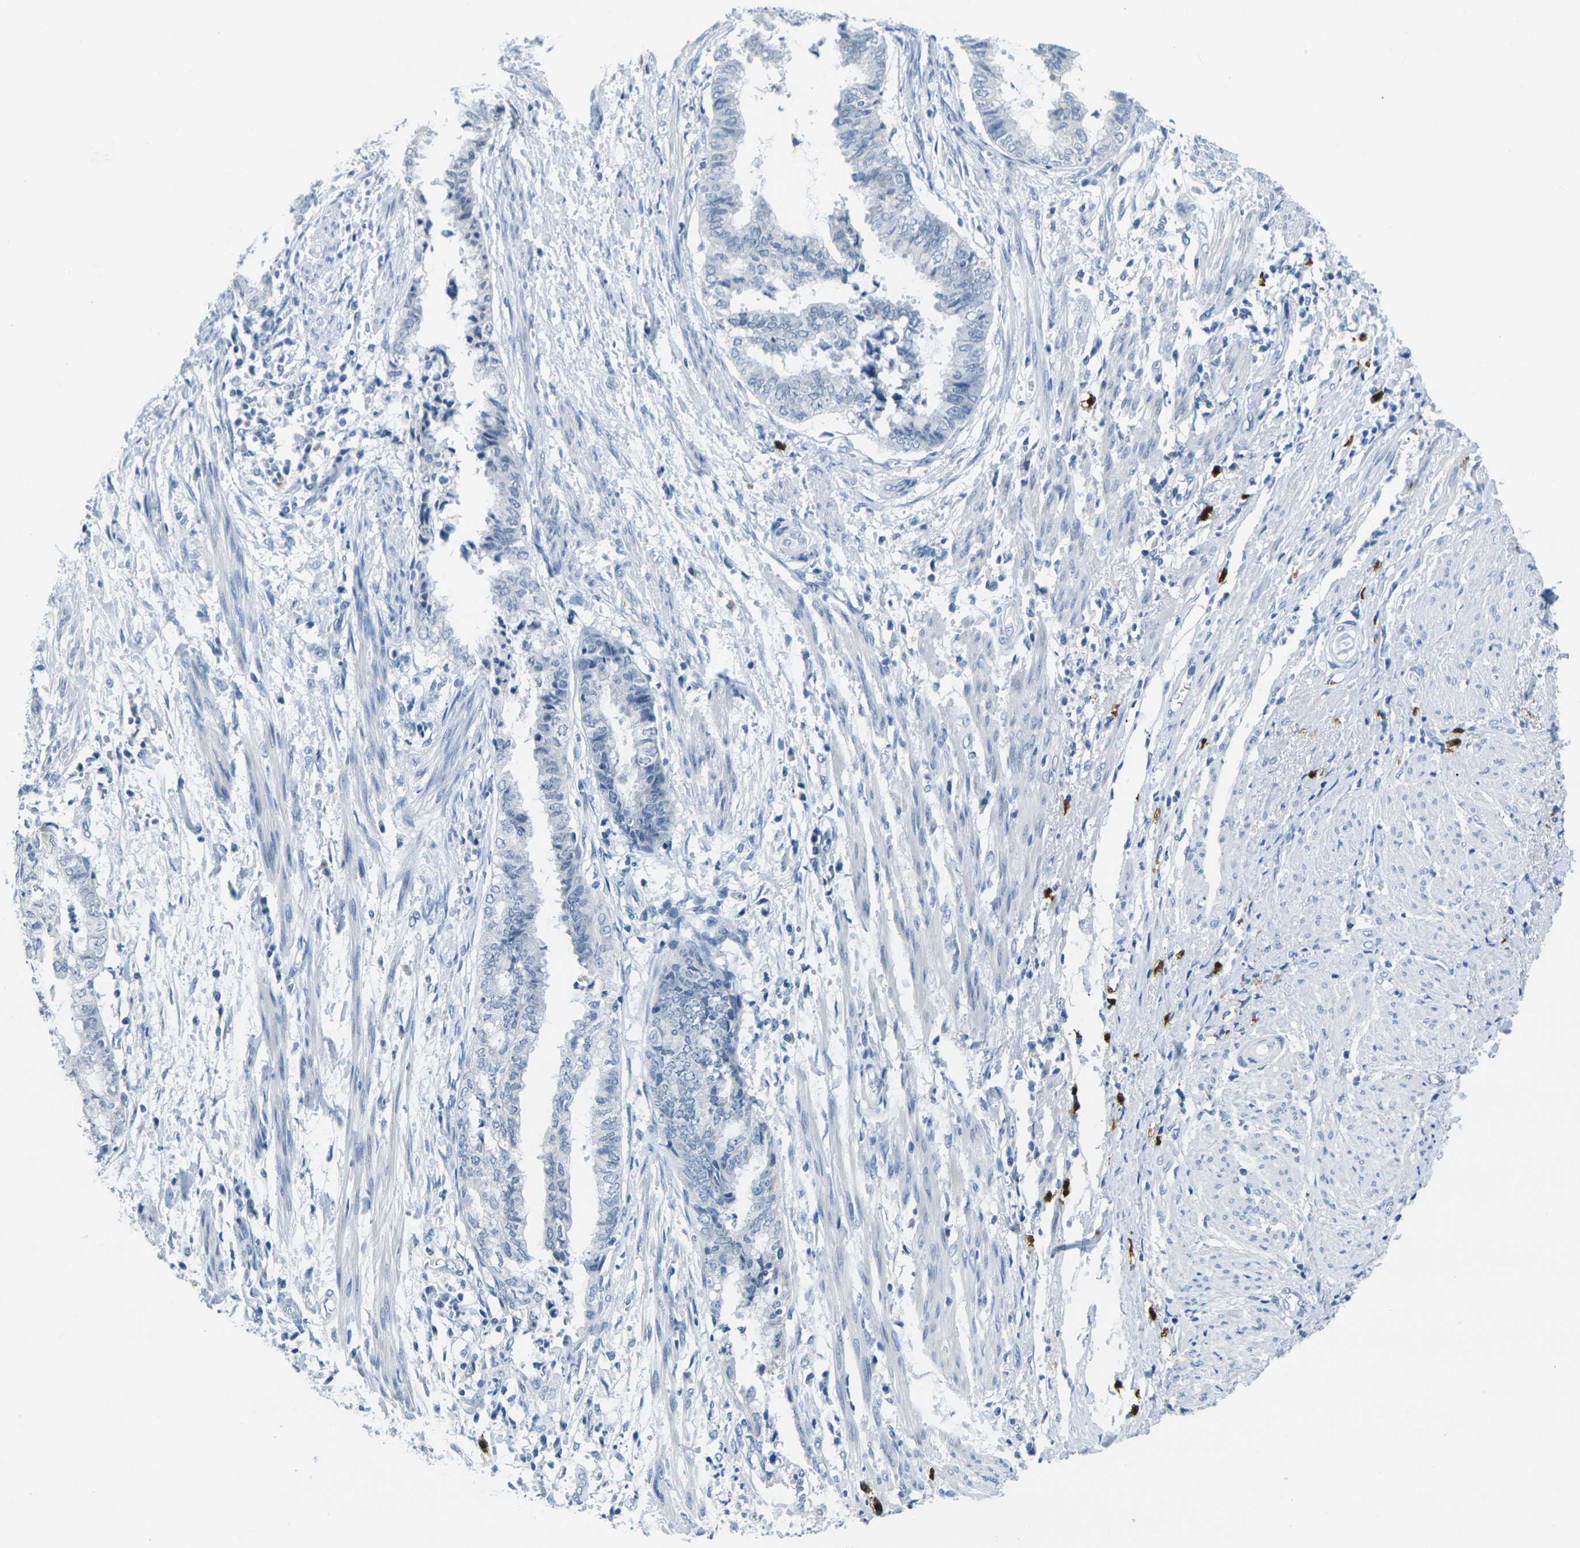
{"staining": {"intensity": "negative", "quantity": "none", "location": "none"}, "tissue": "endometrial cancer", "cell_type": "Tumor cells", "image_type": "cancer", "snomed": [{"axis": "morphology", "description": "Necrosis, NOS"}, {"axis": "morphology", "description": "Adenocarcinoma, NOS"}, {"axis": "topography", "description": "Endometrium"}], "caption": "Immunohistochemistry (IHC) of endometrial adenocarcinoma demonstrates no staining in tumor cells. (Brightfield microscopy of DAB (3,3'-diaminobenzidine) immunohistochemistry (IHC) at high magnification).", "gene": "GPR15", "patient": {"sex": "female", "age": 79}}